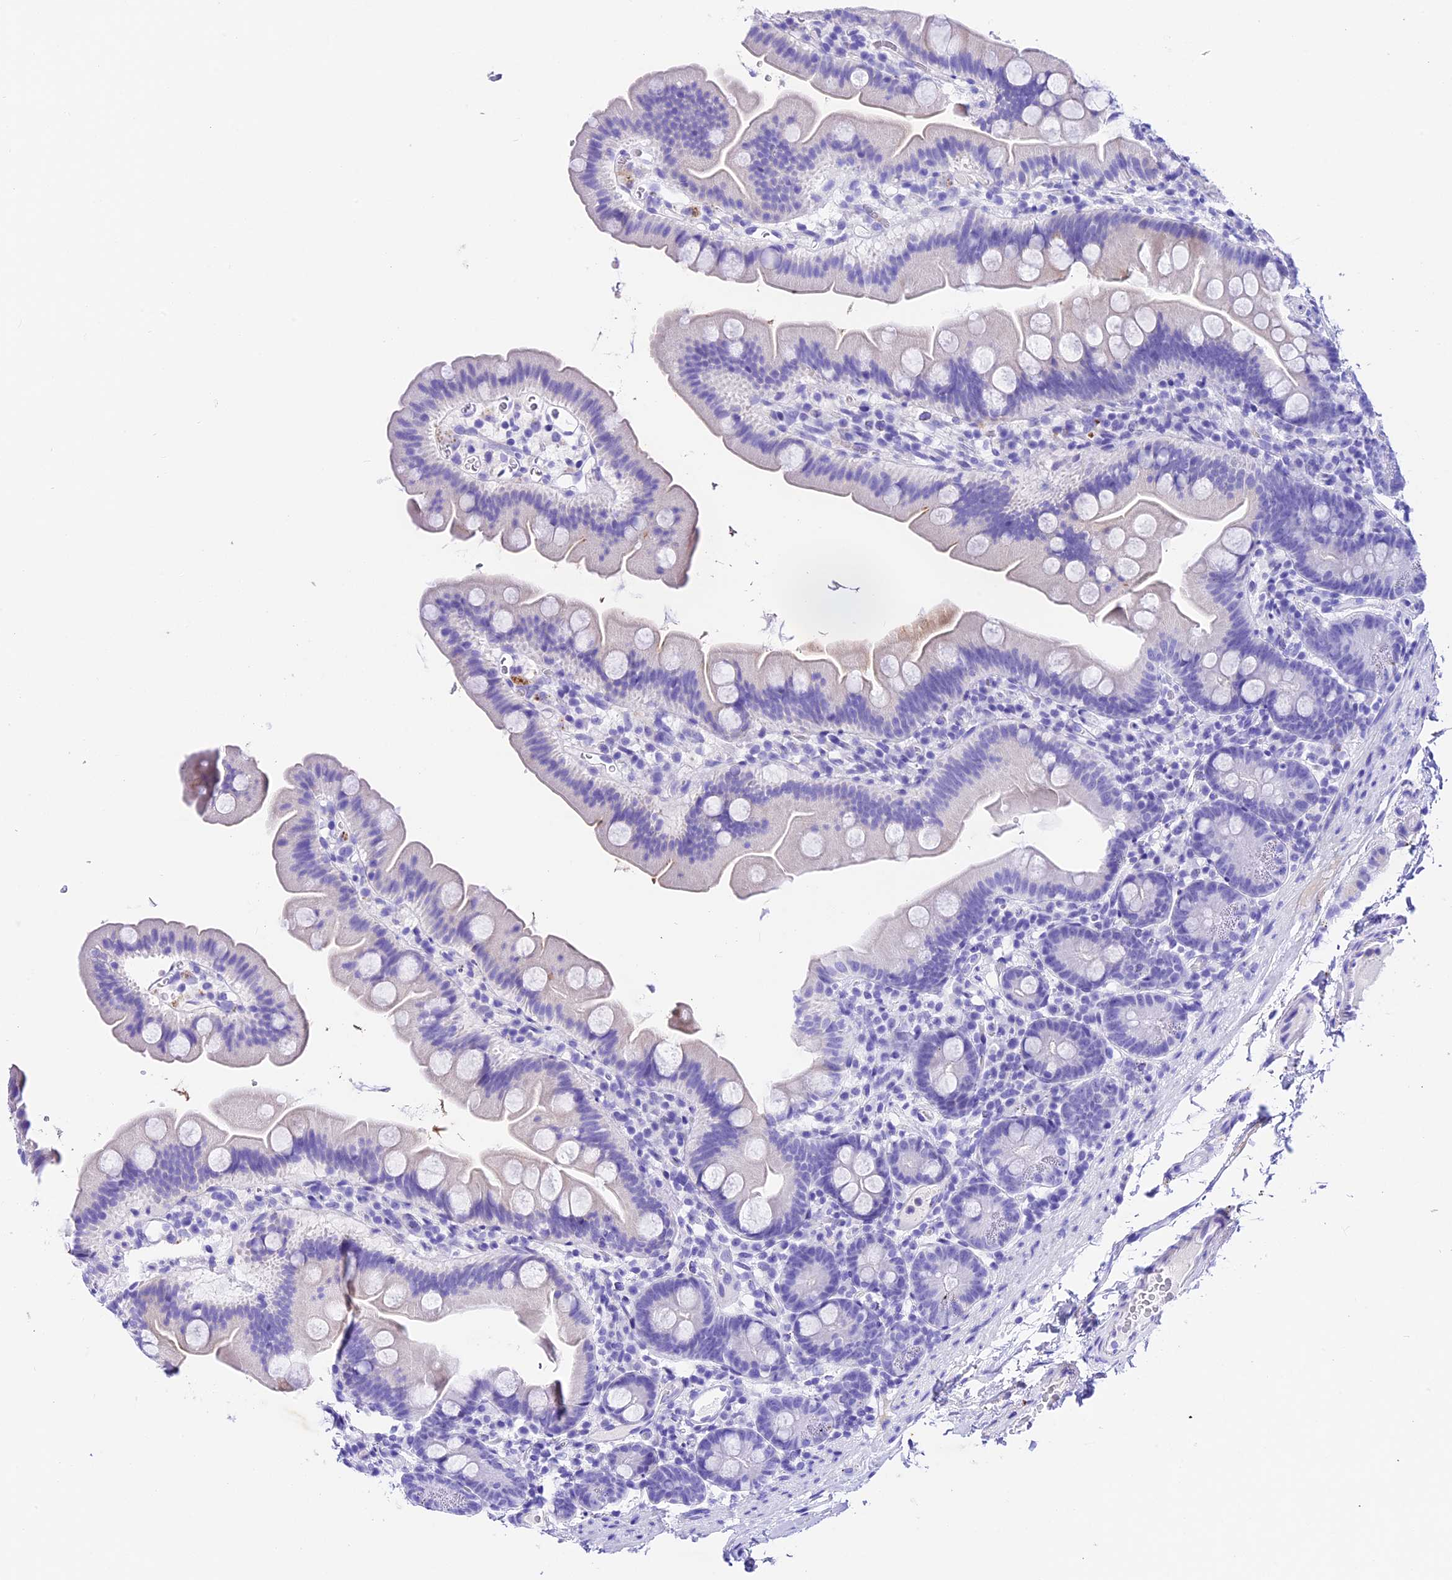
{"staining": {"intensity": "negative", "quantity": "none", "location": "none"}, "tissue": "small intestine", "cell_type": "Glandular cells", "image_type": "normal", "snomed": [{"axis": "morphology", "description": "Normal tissue, NOS"}, {"axis": "topography", "description": "Small intestine"}], "caption": "This histopathology image is of normal small intestine stained with immunohistochemistry to label a protein in brown with the nuclei are counter-stained blue. There is no positivity in glandular cells. Nuclei are stained in blue.", "gene": "PSG11", "patient": {"sex": "female", "age": 68}}